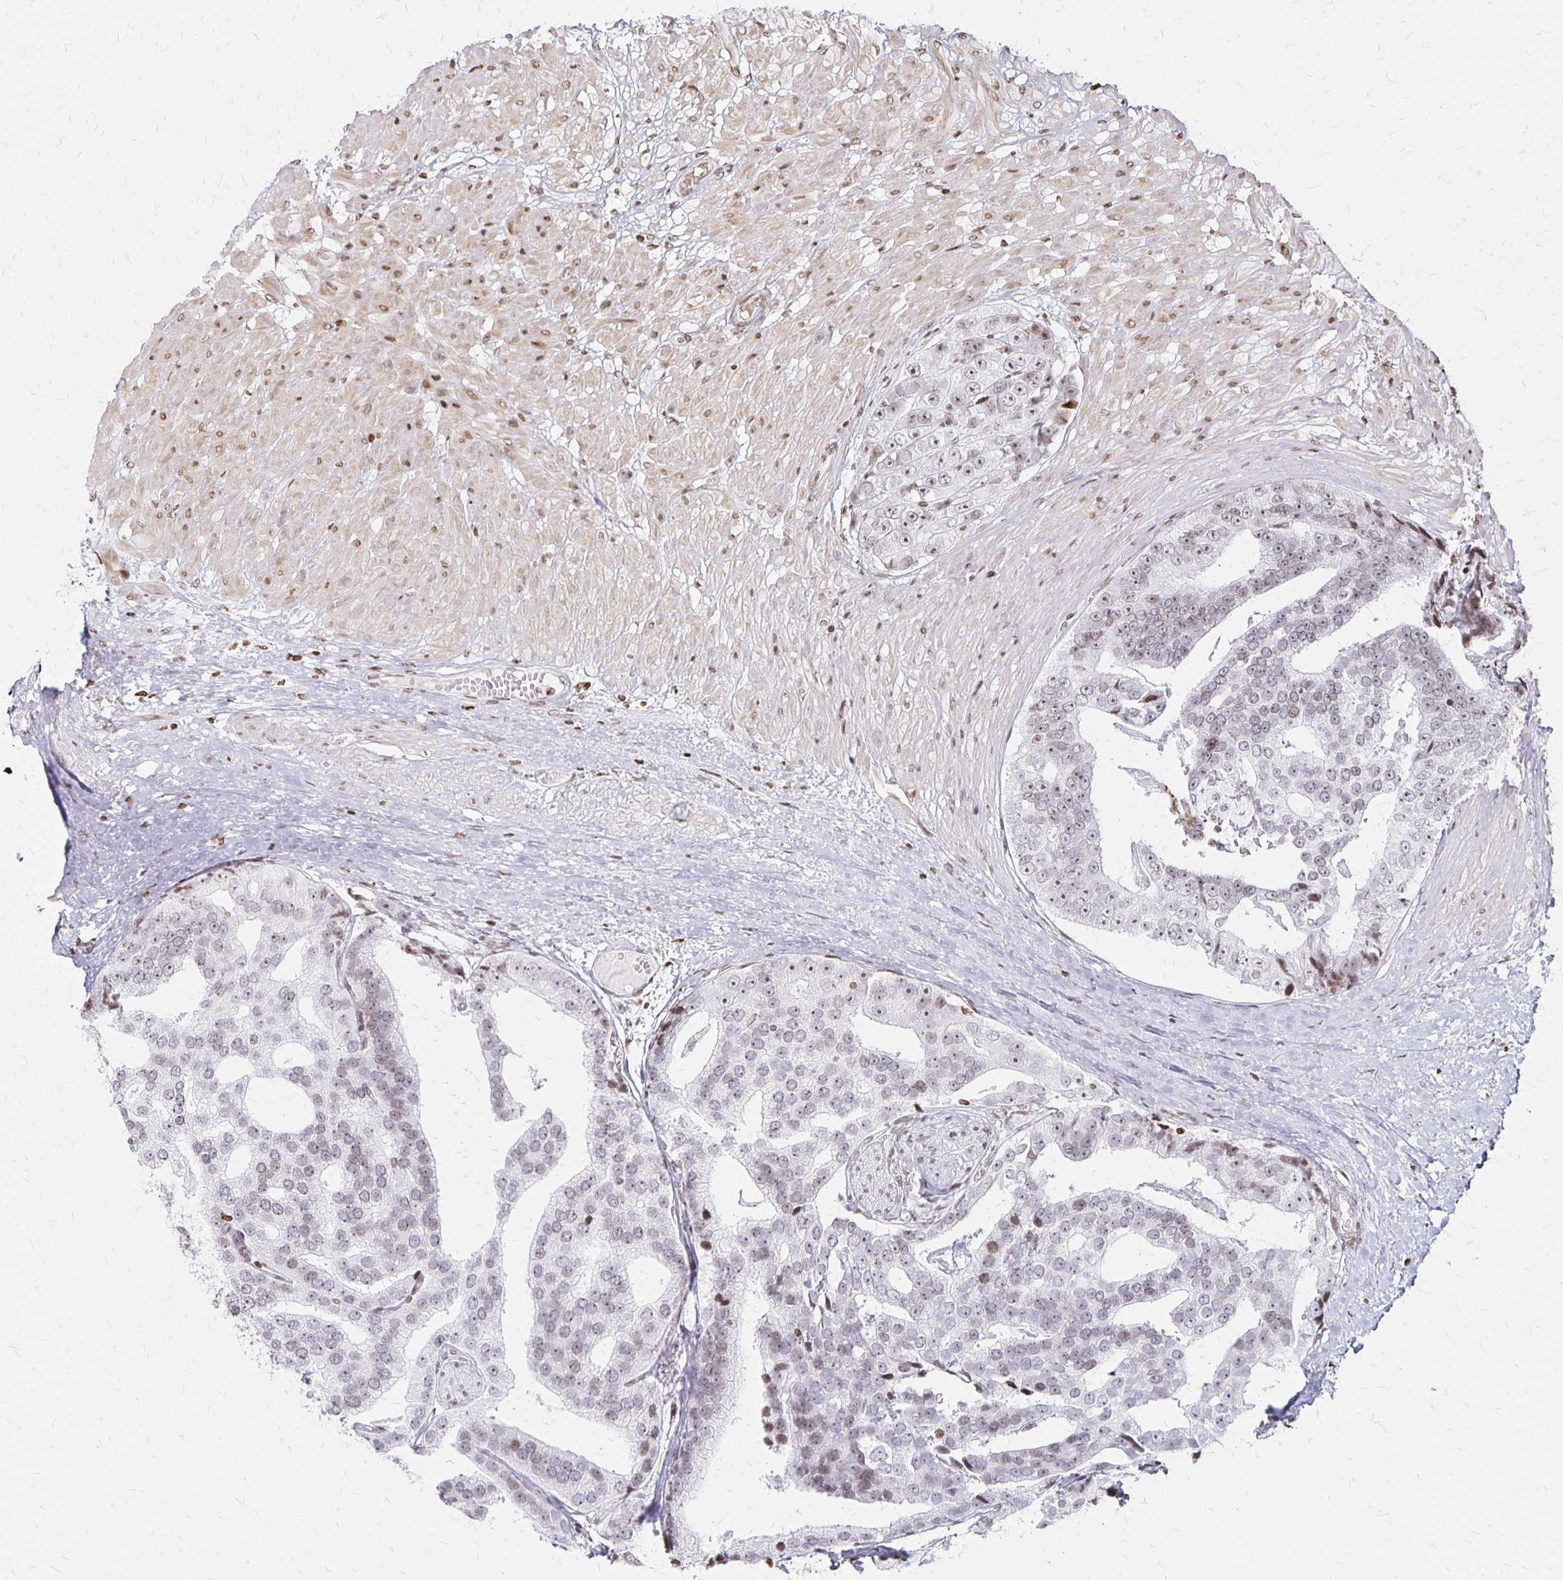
{"staining": {"intensity": "weak", "quantity": "<25%", "location": "nuclear"}, "tissue": "prostate cancer", "cell_type": "Tumor cells", "image_type": "cancer", "snomed": [{"axis": "morphology", "description": "Adenocarcinoma, High grade"}, {"axis": "topography", "description": "Prostate"}], "caption": "Immunohistochemistry of human adenocarcinoma (high-grade) (prostate) reveals no expression in tumor cells.", "gene": "ZNF280C", "patient": {"sex": "male", "age": 71}}